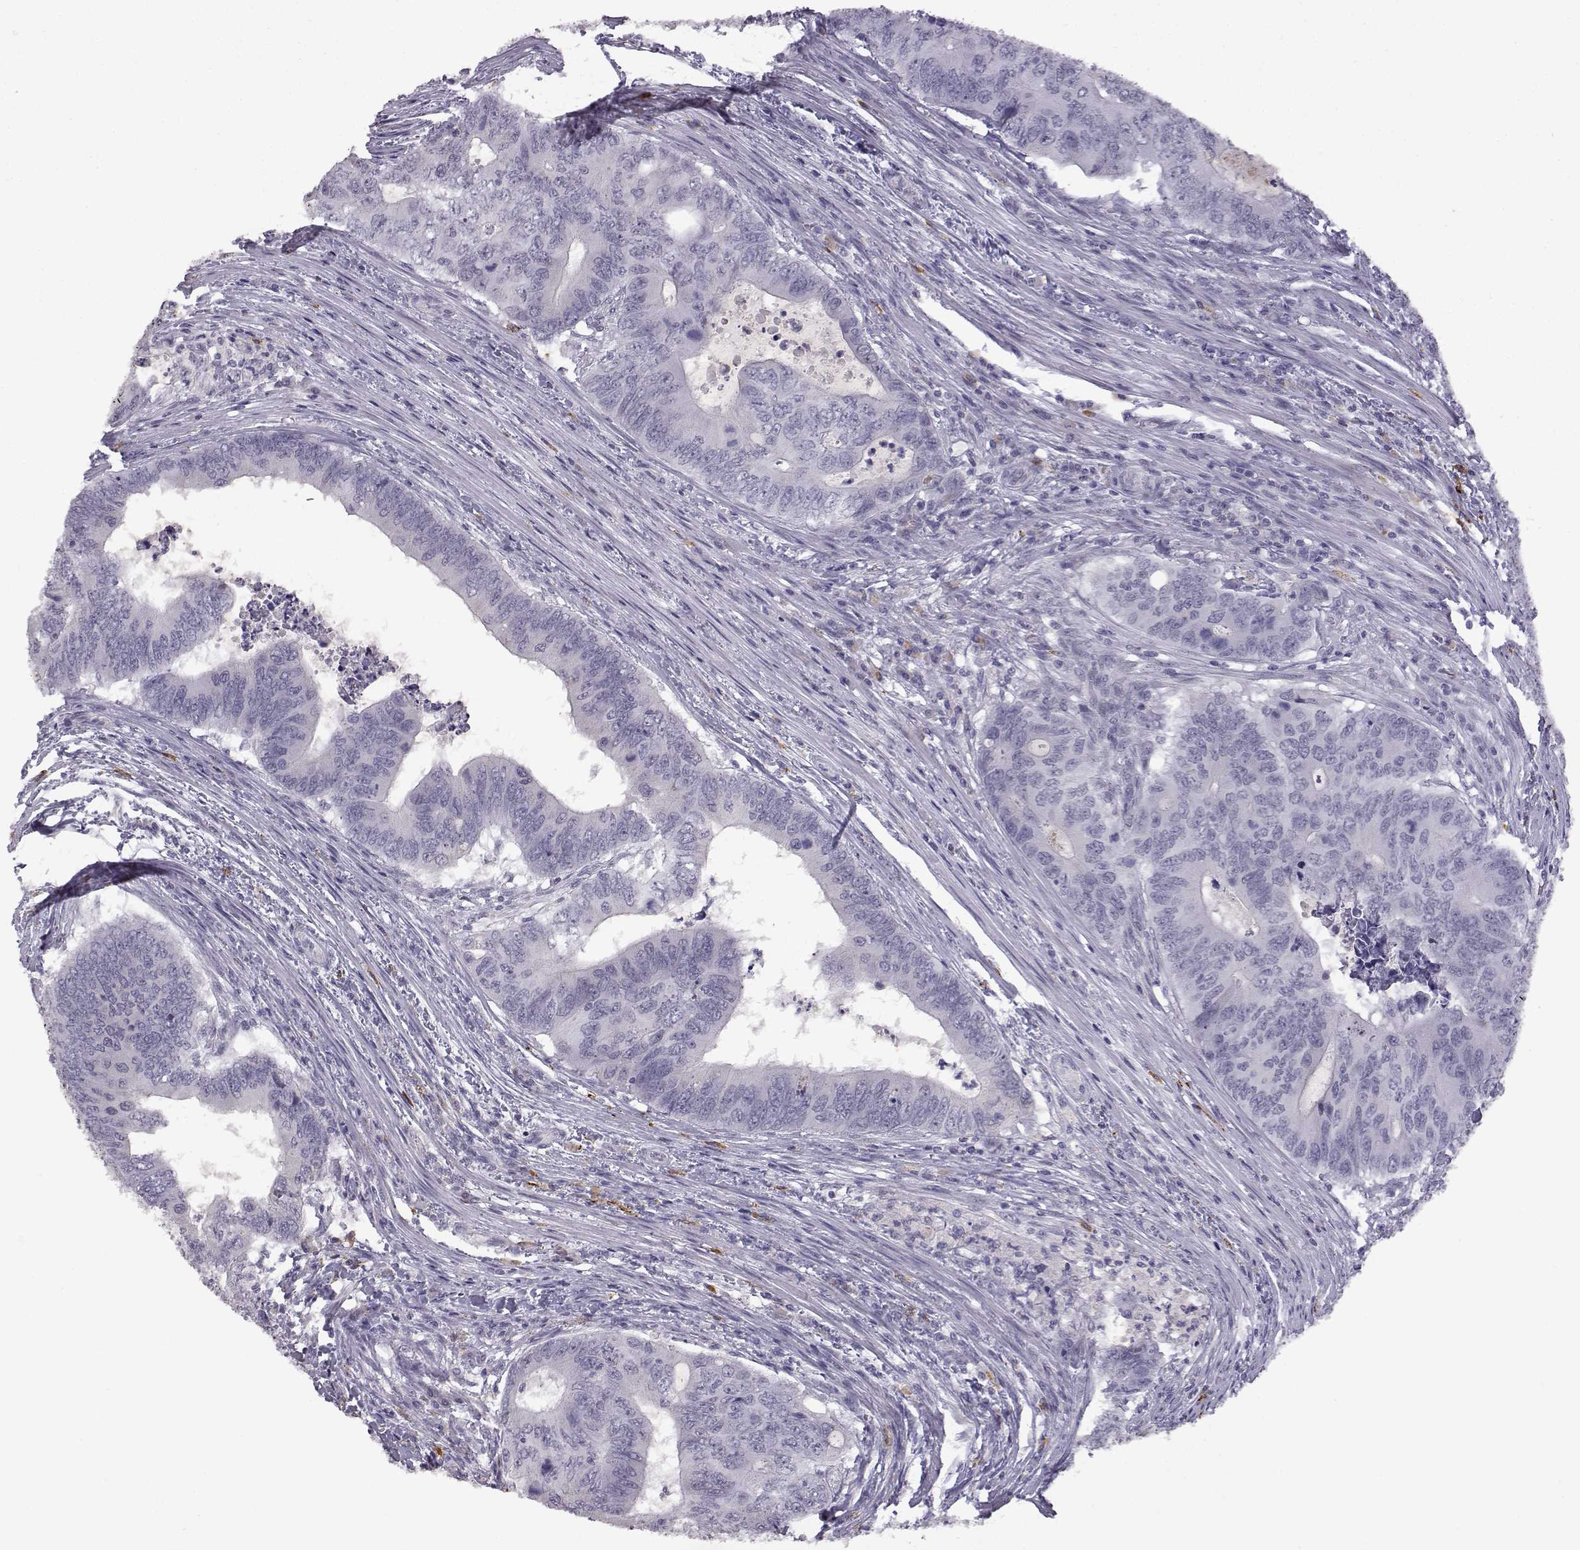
{"staining": {"intensity": "negative", "quantity": "none", "location": "none"}, "tissue": "colorectal cancer", "cell_type": "Tumor cells", "image_type": "cancer", "snomed": [{"axis": "morphology", "description": "Adenocarcinoma, NOS"}, {"axis": "topography", "description": "Colon"}], "caption": "Tumor cells are negative for protein expression in human colorectal cancer (adenocarcinoma).", "gene": "VGF", "patient": {"sex": "male", "age": 53}}